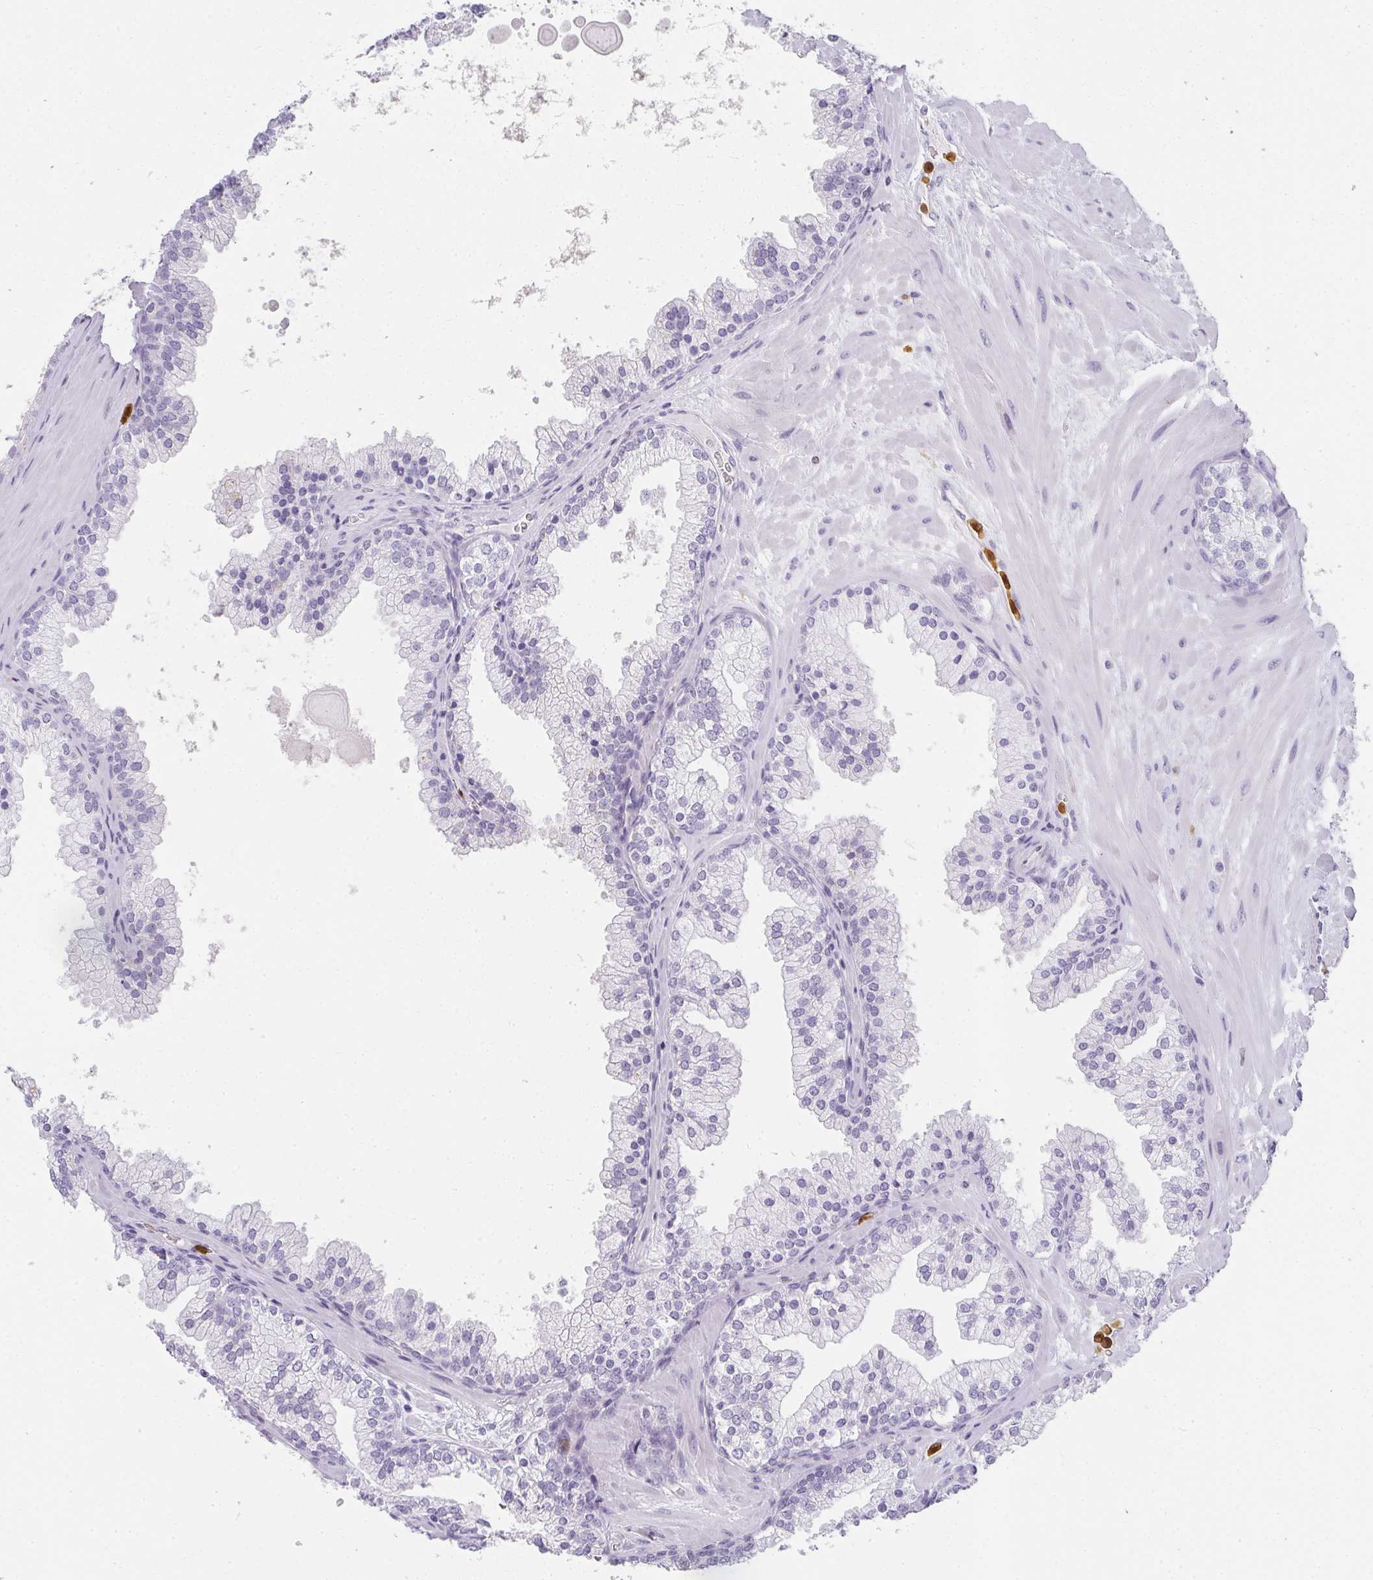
{"staining": {"intensity": "negative", "quantity": "none", "location": "none"}, "tissue": "prostate", "cell_type": "Glandular cells", "image_type": "normal", "snomed": [{"axis": "morphology", "description": "Normal tissue, NOS"}, {"axis": "topography", "description": "Prostate"}, {"axis": "topography", "description": "Peripheral nerve tissue"}], "caption": "IHC image of unremarkable prostate: human prostate stained with DAB (3,3'-diaminobenzidine) shows no significant protein staining in glandular cells.", "gene": "HK3", "patient": {"sex": "male", "age": 61}}